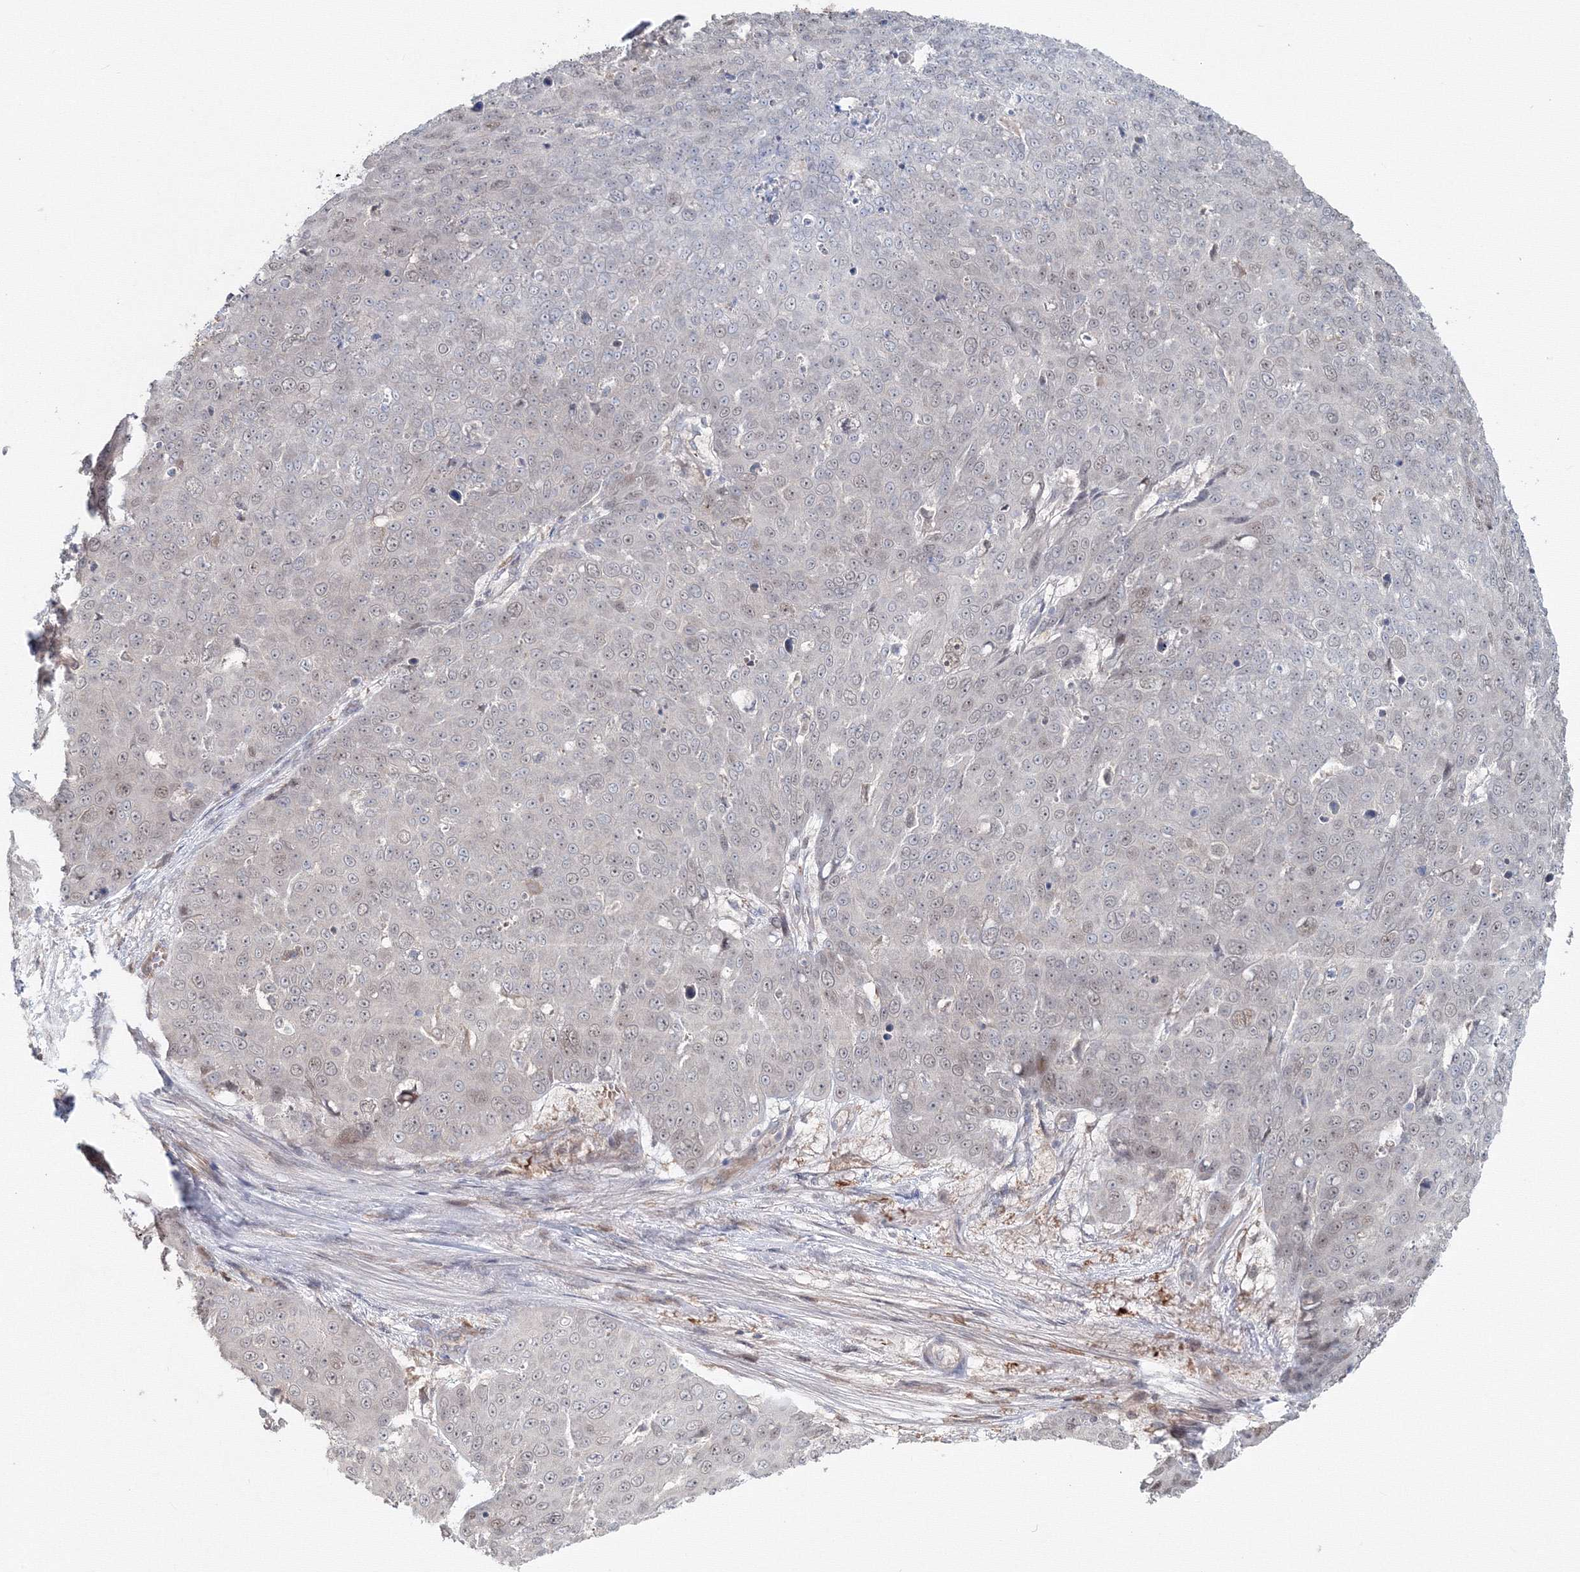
{"staining": {"intensity": "weak", "quantity": "<25%", "location": "nuclear"}, "tissue": "skin cancer", "cell_type": "Tumor cells", "image_type": "cancer", "snomed": [{"axis": "morphology", "description": "Squamous cell carcinoma, NOS"}, {"axis": "topography", "description": "Skin"}], "caption": "Immunohistochemistry (IHC) photomicrograph of human skin cancer (squamous cell carcinoma) stained for a protein (brown), which shows no staining in tumor cells.", "gene": "MKRN2", "patient": {"sex": "male", "age": 71}}